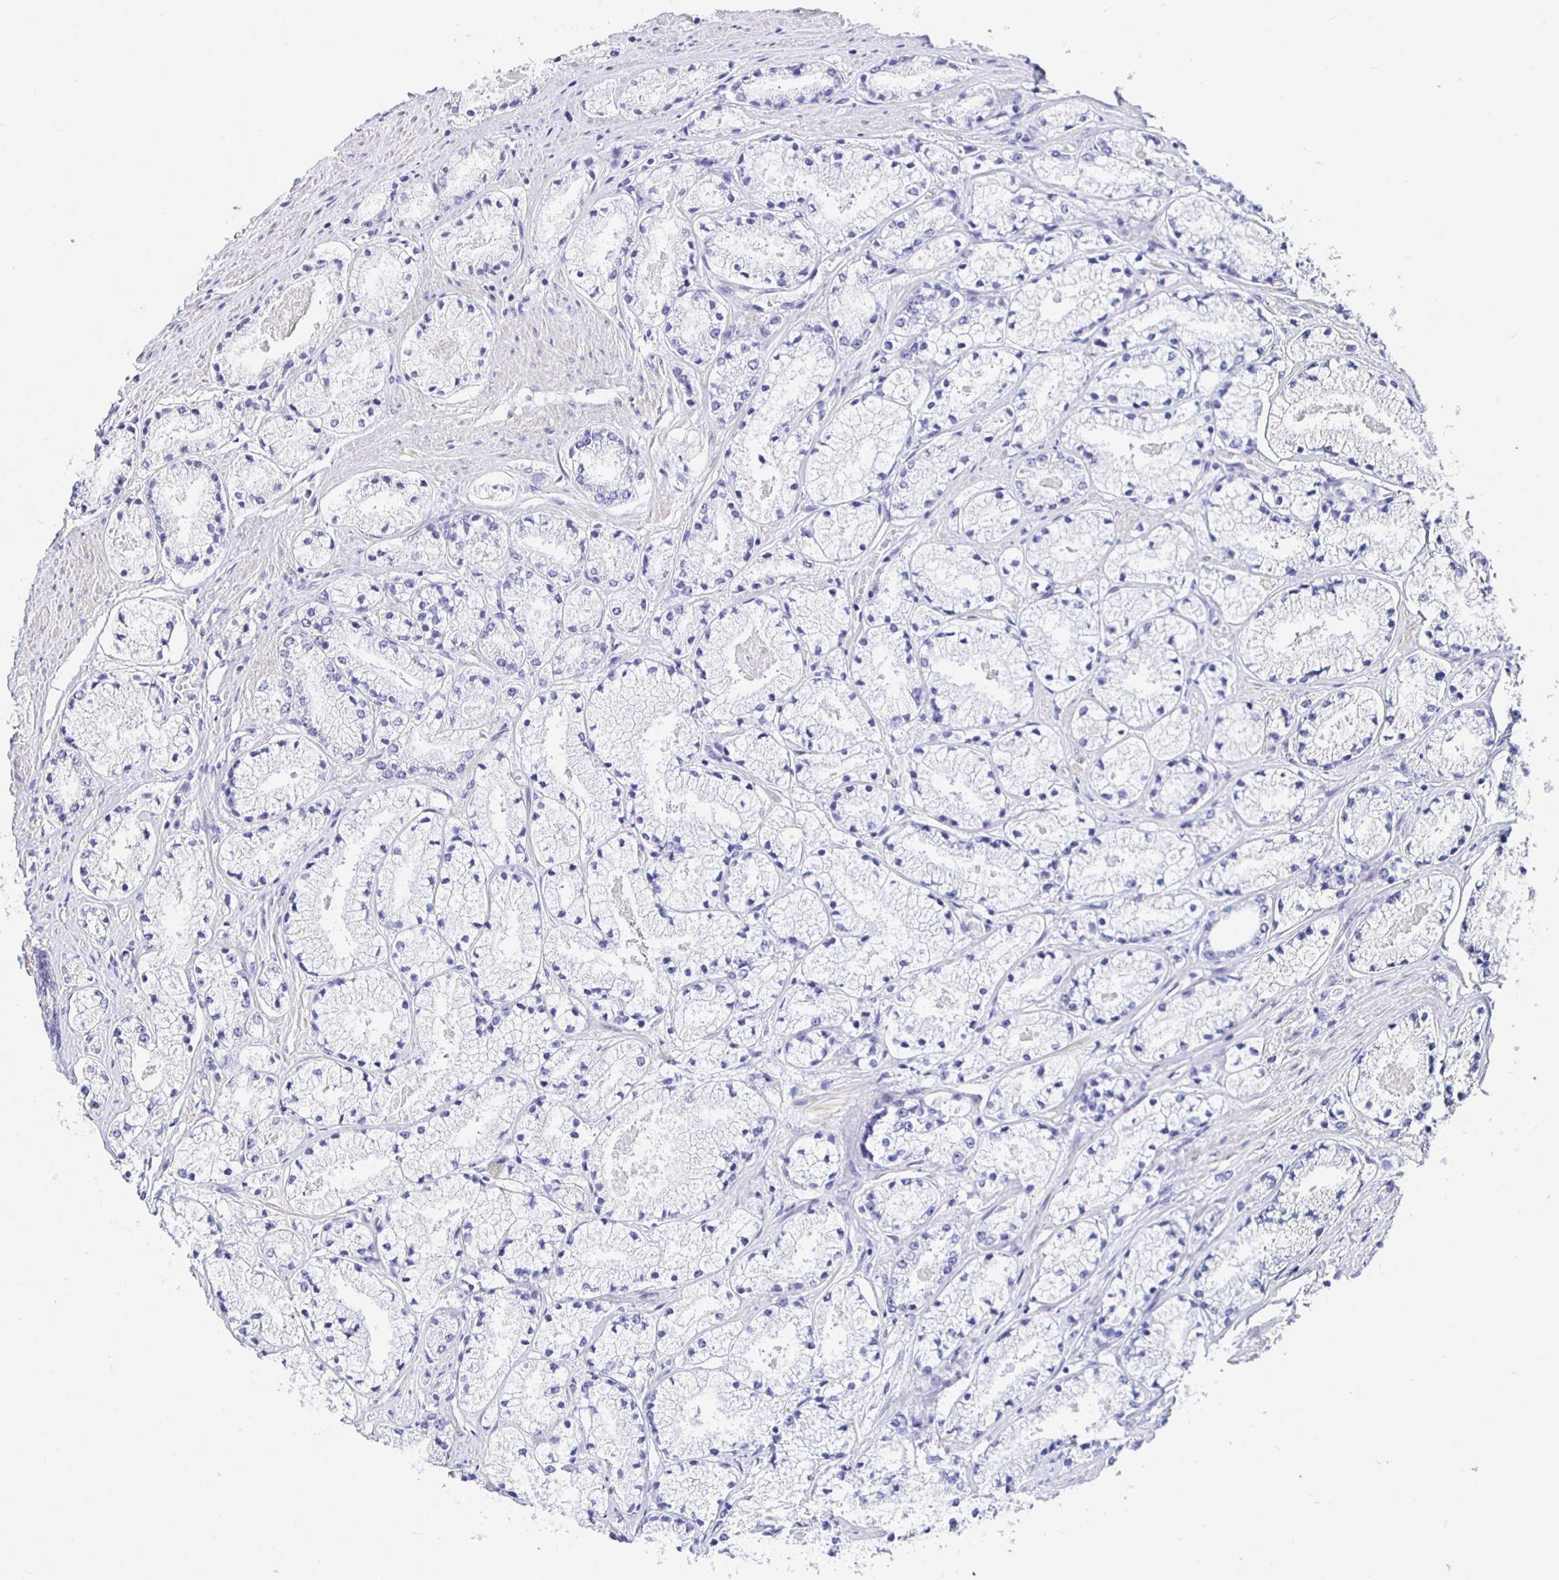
{"staining": {"intensity": "negative", "quantity": "none", "location": "none"}, "tissue": "prostate cancer", "cell_type": "Tumor cells", "image_type": "cancer", "snomed": [{"axis": "morphology", "description": "Adenocarcinoma, High grade"}, {"axis": "topography", "description": "Prostate"}], "caption": "There is no significant expression in tumor cells of prostate adenocarcinoma (high-grade).", "gene": "HSPA4L", "patient": {"sex": "male", "age": 63}}